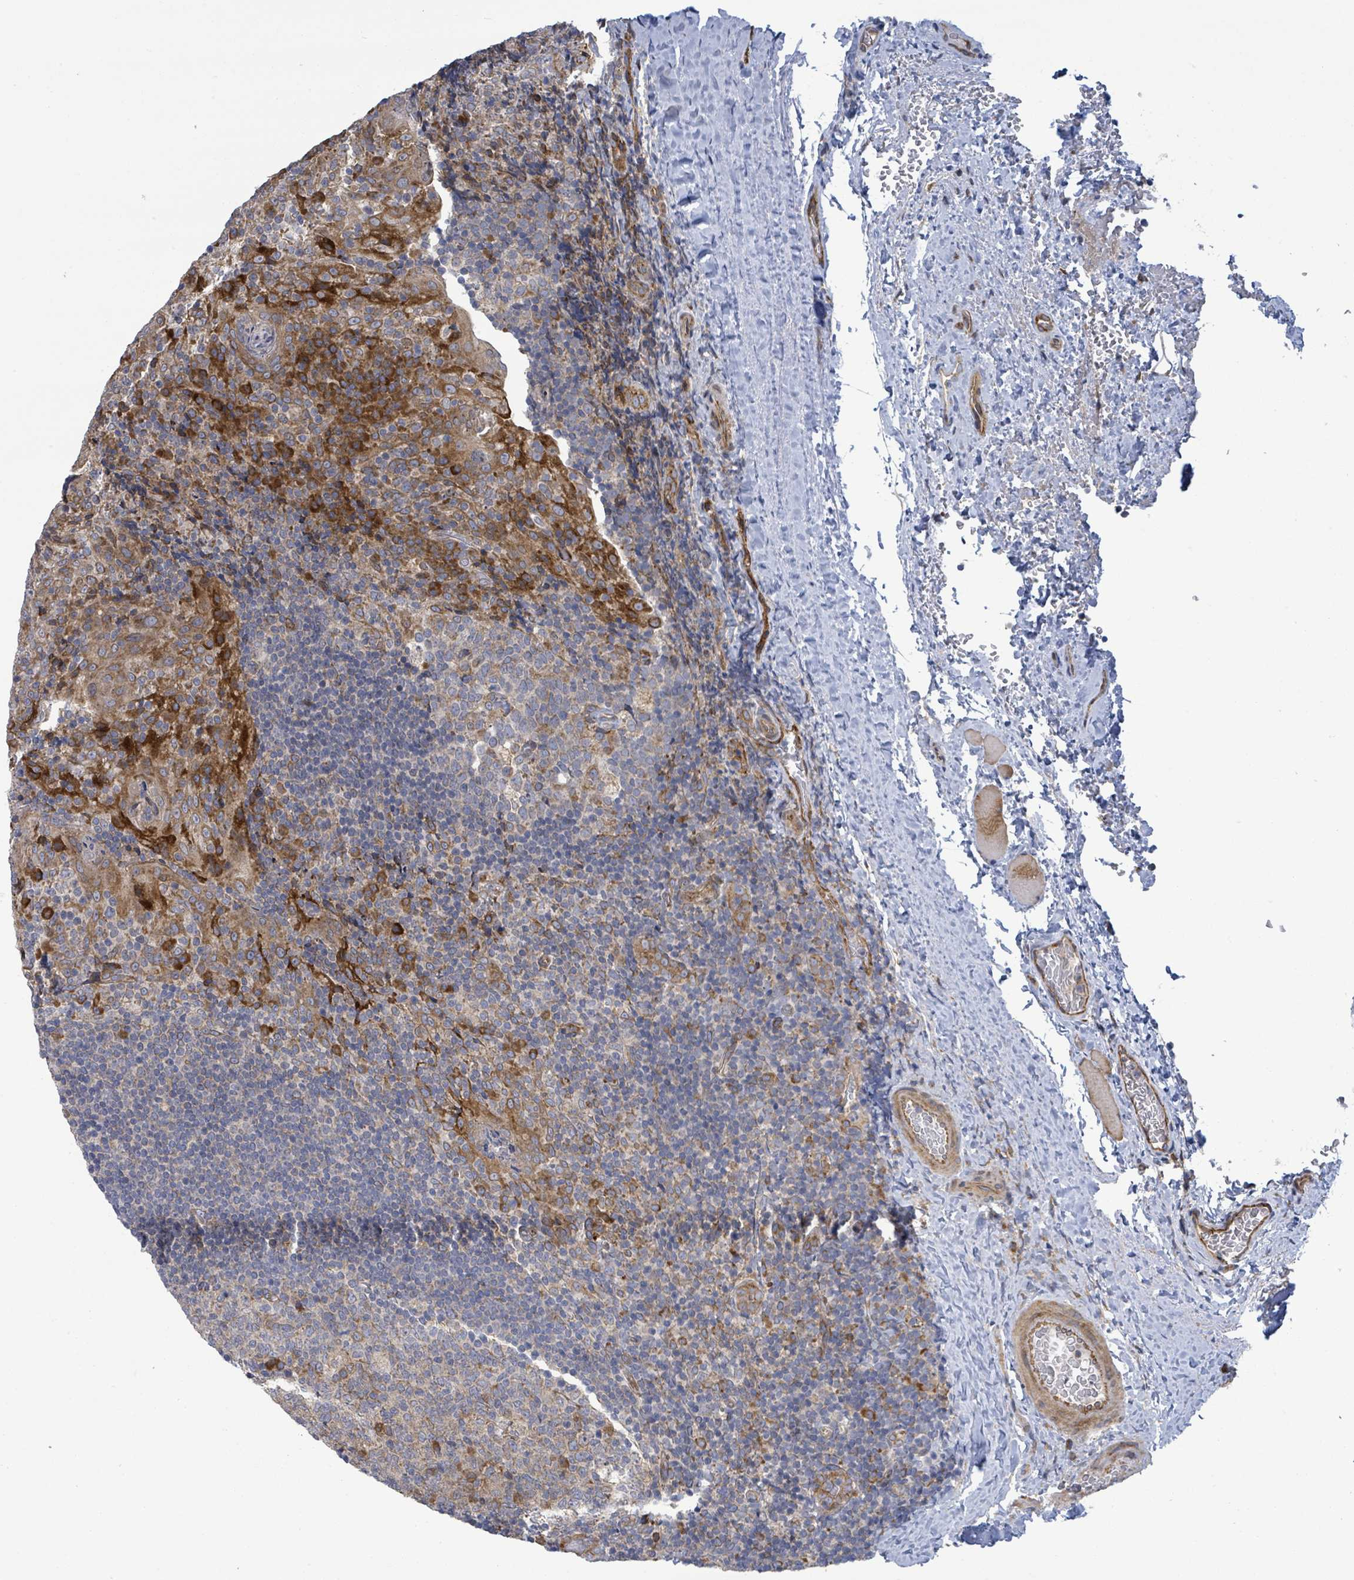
{"staining": {"intensity": "strong", "quantity": "<25%", "location": "cytoplasmic/membranous"}, "tissue": "tonsil", "cell_type": "Germinal center cells", "image_type": "normal", "snomed": [{"axis": "morphology", "description": "Normal tissue, NOS"}, {"axis": "topography", "description": "Tonsil"}], "caption": "Immunohistochemistry of unremarkable tonsil reveals medium levels of strong cytoplasmic/membranous positivity in about <25% of germinal center cells. (DAB IHC with brightfield microscopy, high magnification).", "gene": "NOMO1", "patient": {"sex": "male", "age": 17}}